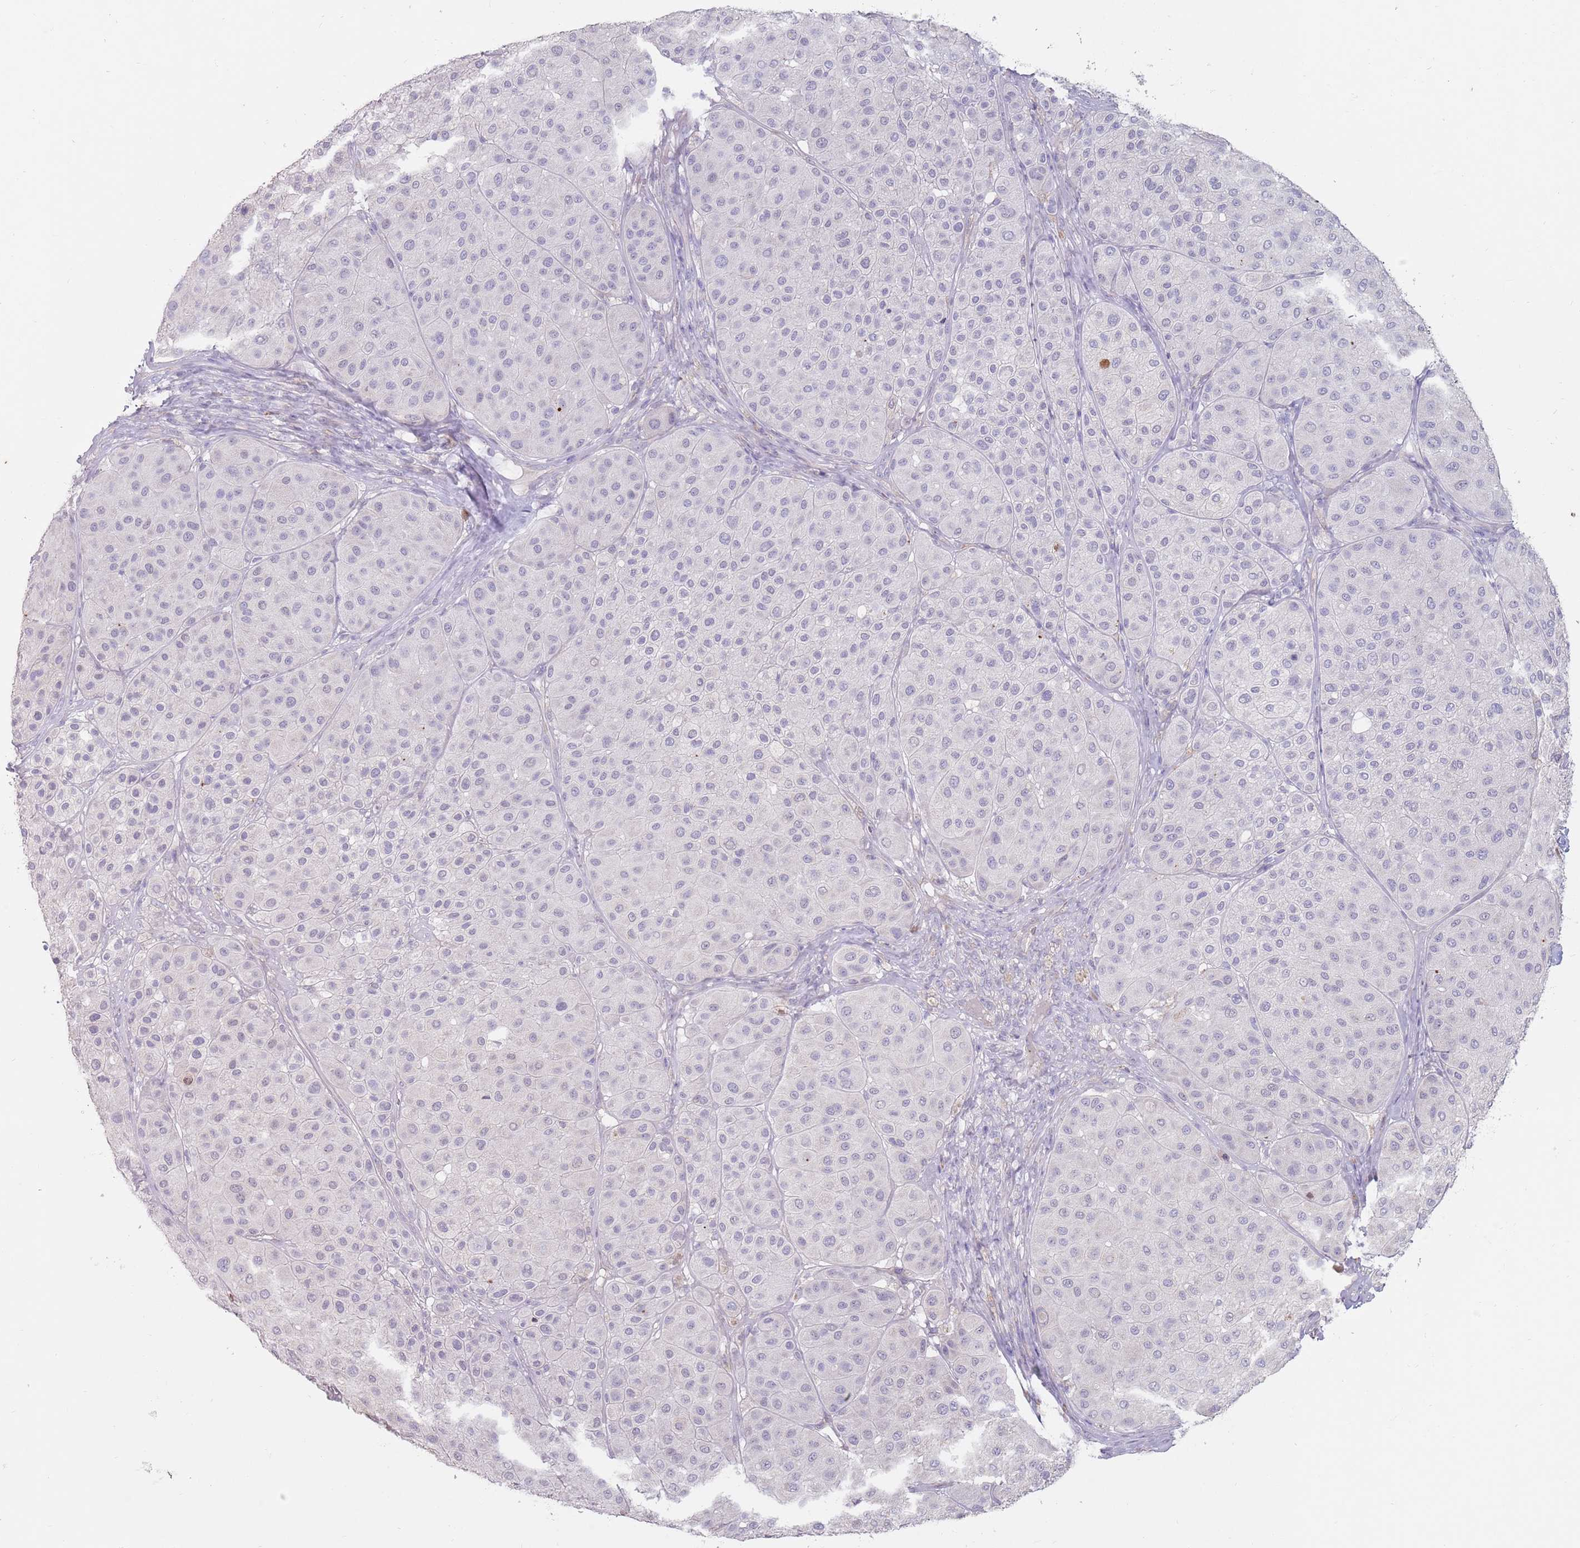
{"staining": {"intensity": "negative", "quantity": "none", "location": "none"}, "tissue": "melanoma", "cell_type": "Tumor cells", "image_type": "cancer", "snomed": [{"axis": "morphology", "description": "Malignant melanoma, Metastatic site"}, {"axis": "topography", "description": "Smooth muscle"}], "caption": "This is a histopathology image of immunohistochemistry (IHC) staining of melanoma, which shows no staining in tumor cells. (DAB immunohistochemistry visualized using brightfield microscopy, high magnification).", "gene": "DXO", "patient": {"sex": "male", "age": 41}}